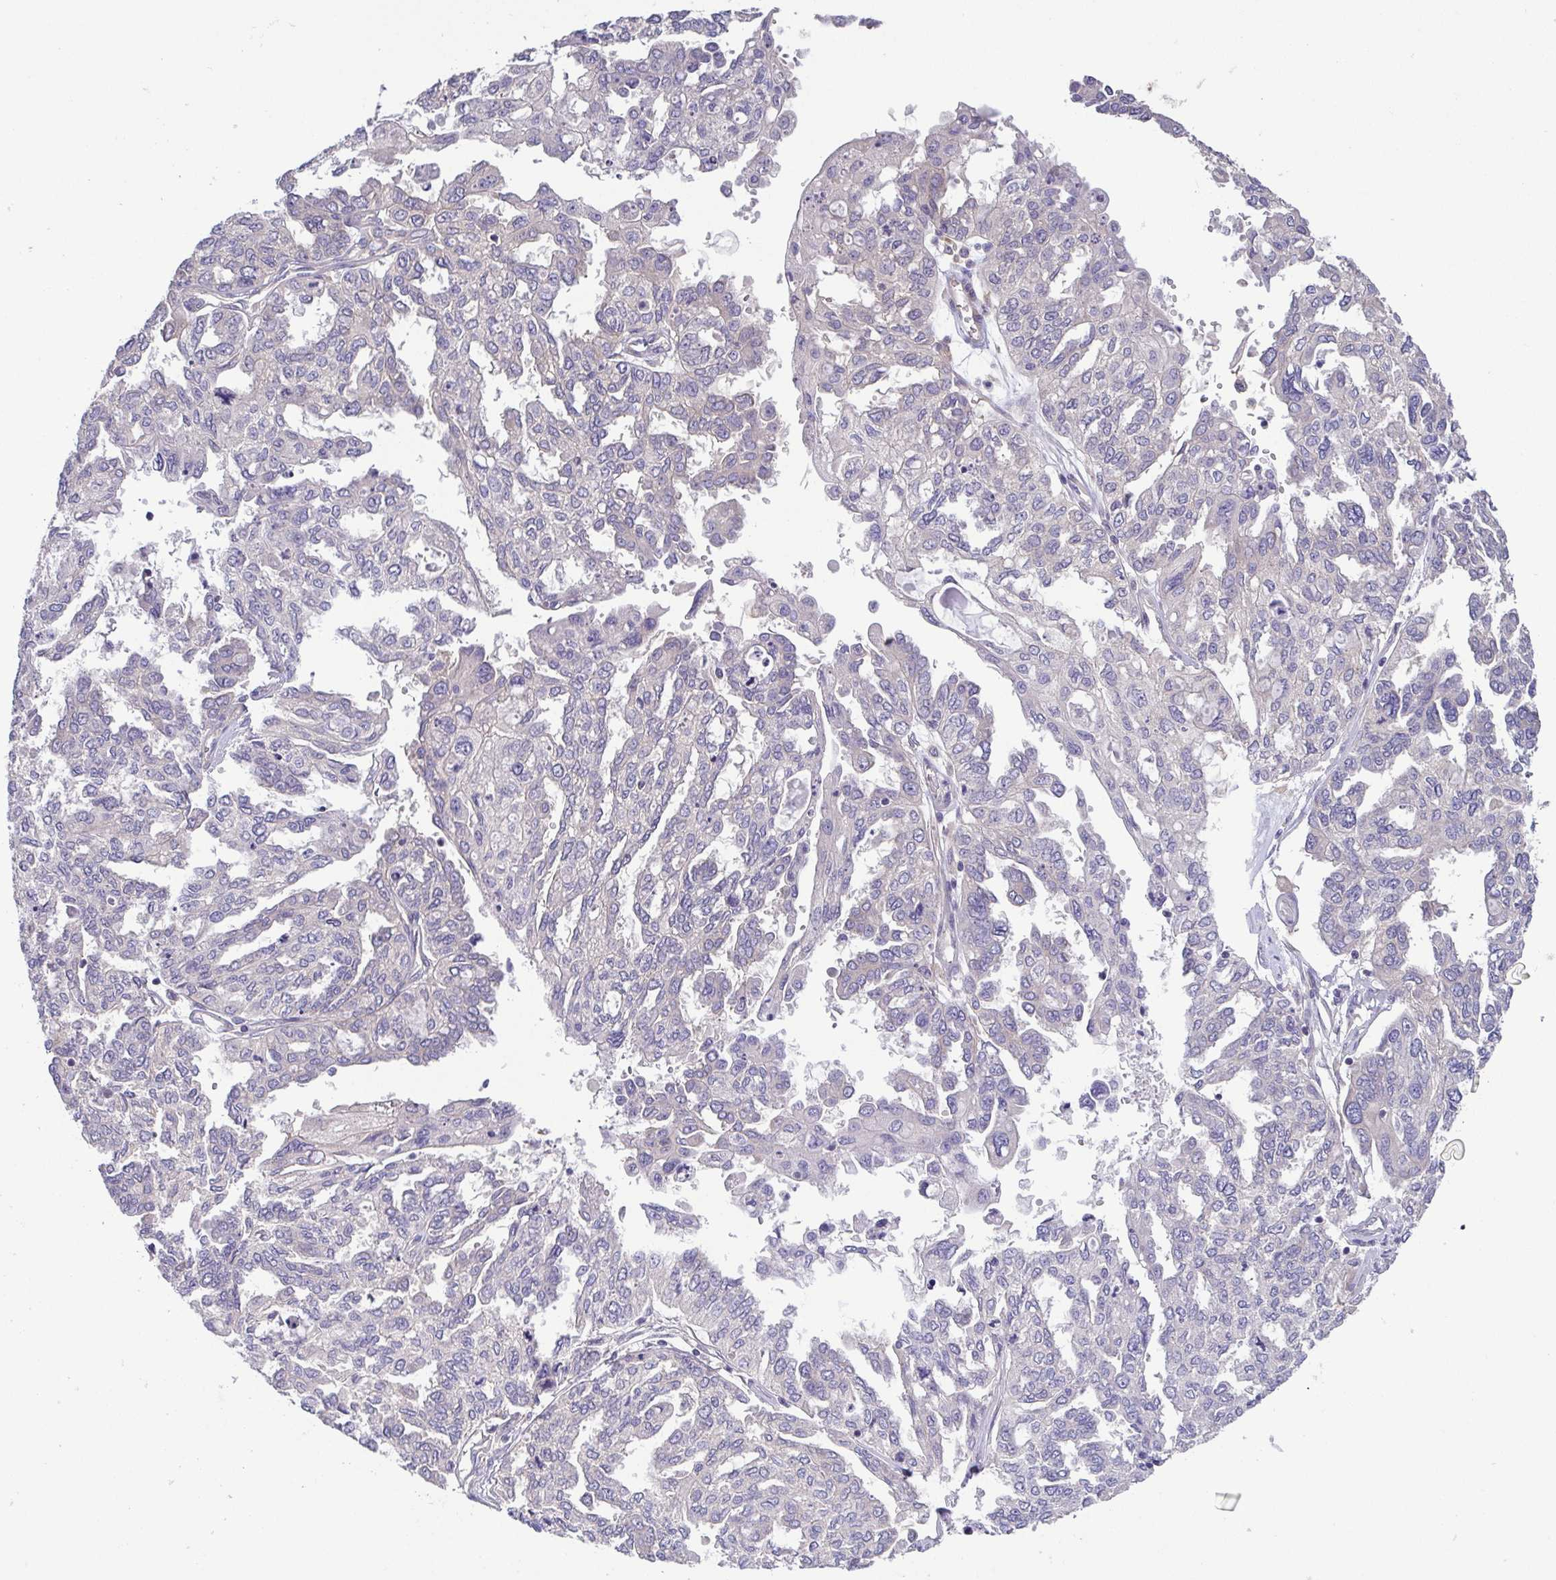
{"staining": {"intensity": "negative", "quantity": "none", "location": "none"}, "tissue": "ovarian cancer", "cell_type": "Tumor cells", "image_type": "cancer", "snomed": [{"axis": "morphology", "description": "Cystadenocarcinoma, serous, NOS"}, {"axis": "topography", "description": "Ovary"}], "caption": "Tumor cells show no significant staining in ovarian cancer. (Brightfield microscopy of DAB (3,3'-diaminobenzidine) immunohistochemistry at high magnification).", "gene": "LMF2", "patient": {"sex": "female", "age": 53}}